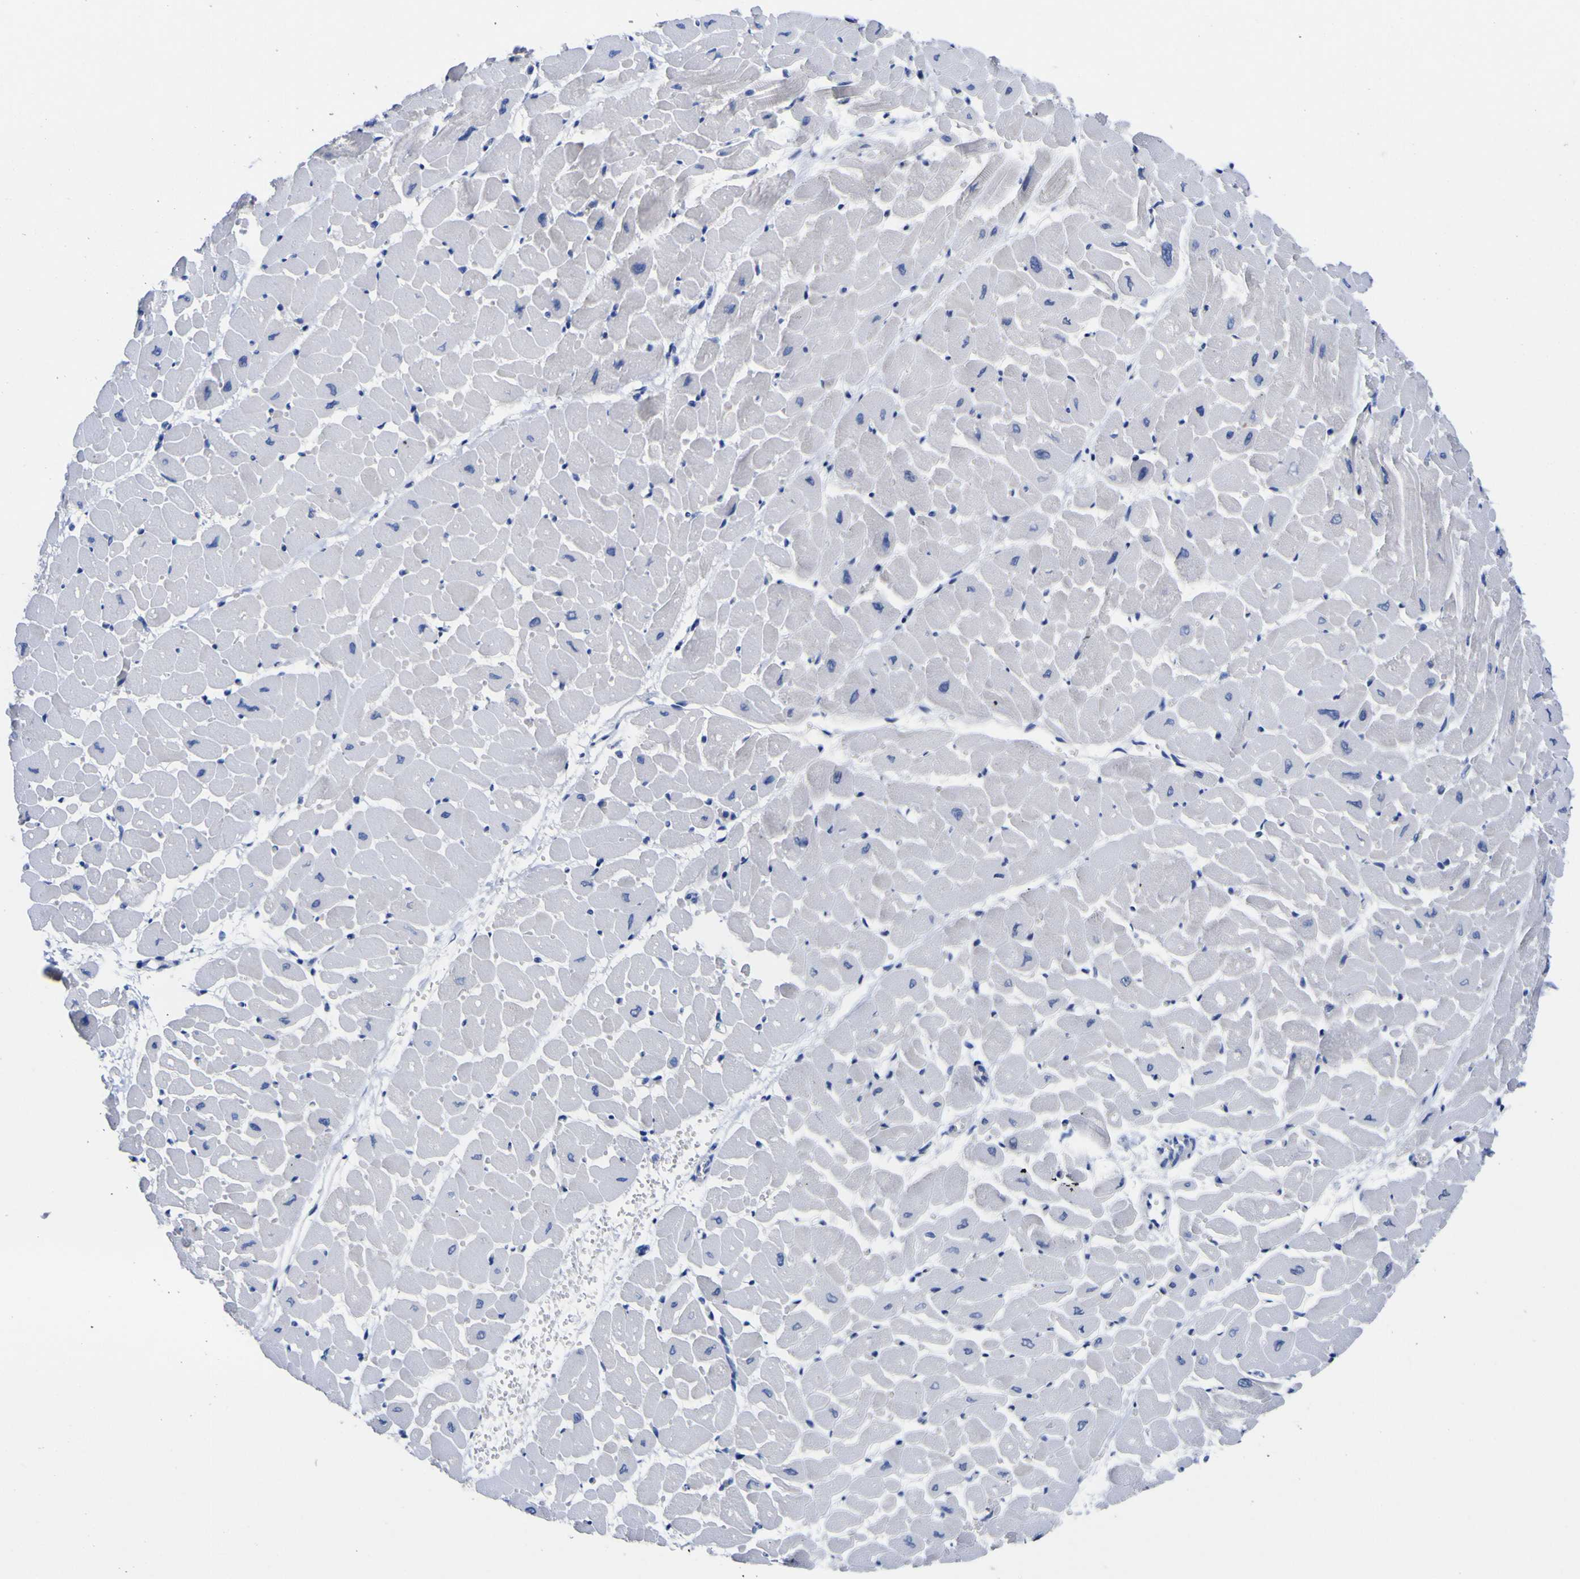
{"staining": {"intensity": "negative", "quantity": "none", "location": "none"}, "tissue": "heart muscle", "cell_type": "Cardiomyocytes", "image_type": "normal", "snomed": [{"axis": "morphology", "description": "Normal tissue, NOS"}, {"axis": "topography", "description": "Heart"}], "caption": "Immunohistochemistry of benign human heart muscle exhibits no expression in cardiomyocytes.", "gene": "CASP6", "patient": {"sex": "male", "age": 45}}